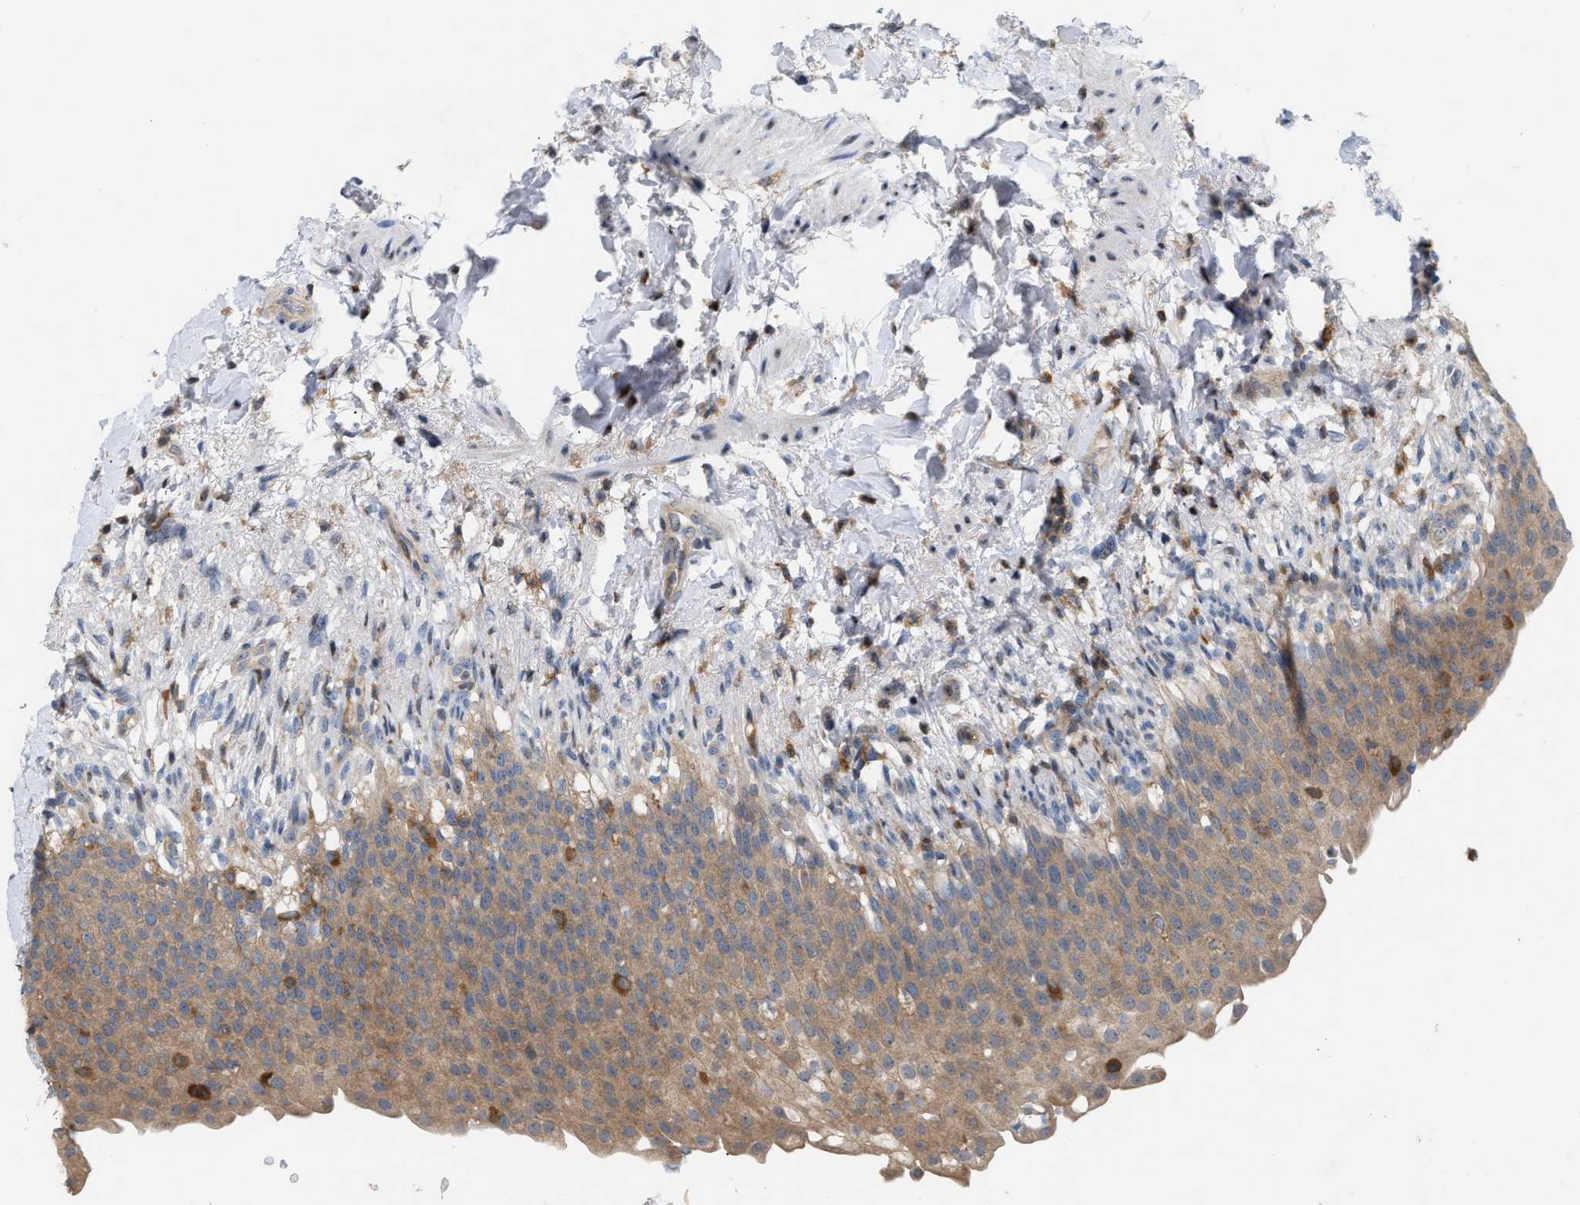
{"staining": {"intensity": "moderate", "quantity": ">75%", "location": "cytoplasmic/membranous"}, "tissue": "urinary bladder", "cell_type": "Urothelial cells", "image_type": "normal", "snomed": [{"axis": "morphology", "description": "Normal tissue, NOS"}, {"axis": "topography", "description": "Urinary bladder"}], "caption": "Immunohistochemical staining of benign human urinary bladder reveals medium levels of moderate cytoplasmic/membranous staining in approximately >75% of urothelial cells. The staining was performed using DAB (3,3'-diaminobenzidine) to visualize the protein expression in brown, while the nuclei were stained in blue with hematoxylin (Magnification: 20x).", "gene": "DBNL", "patient": {"sex": "female", "age": 60}}